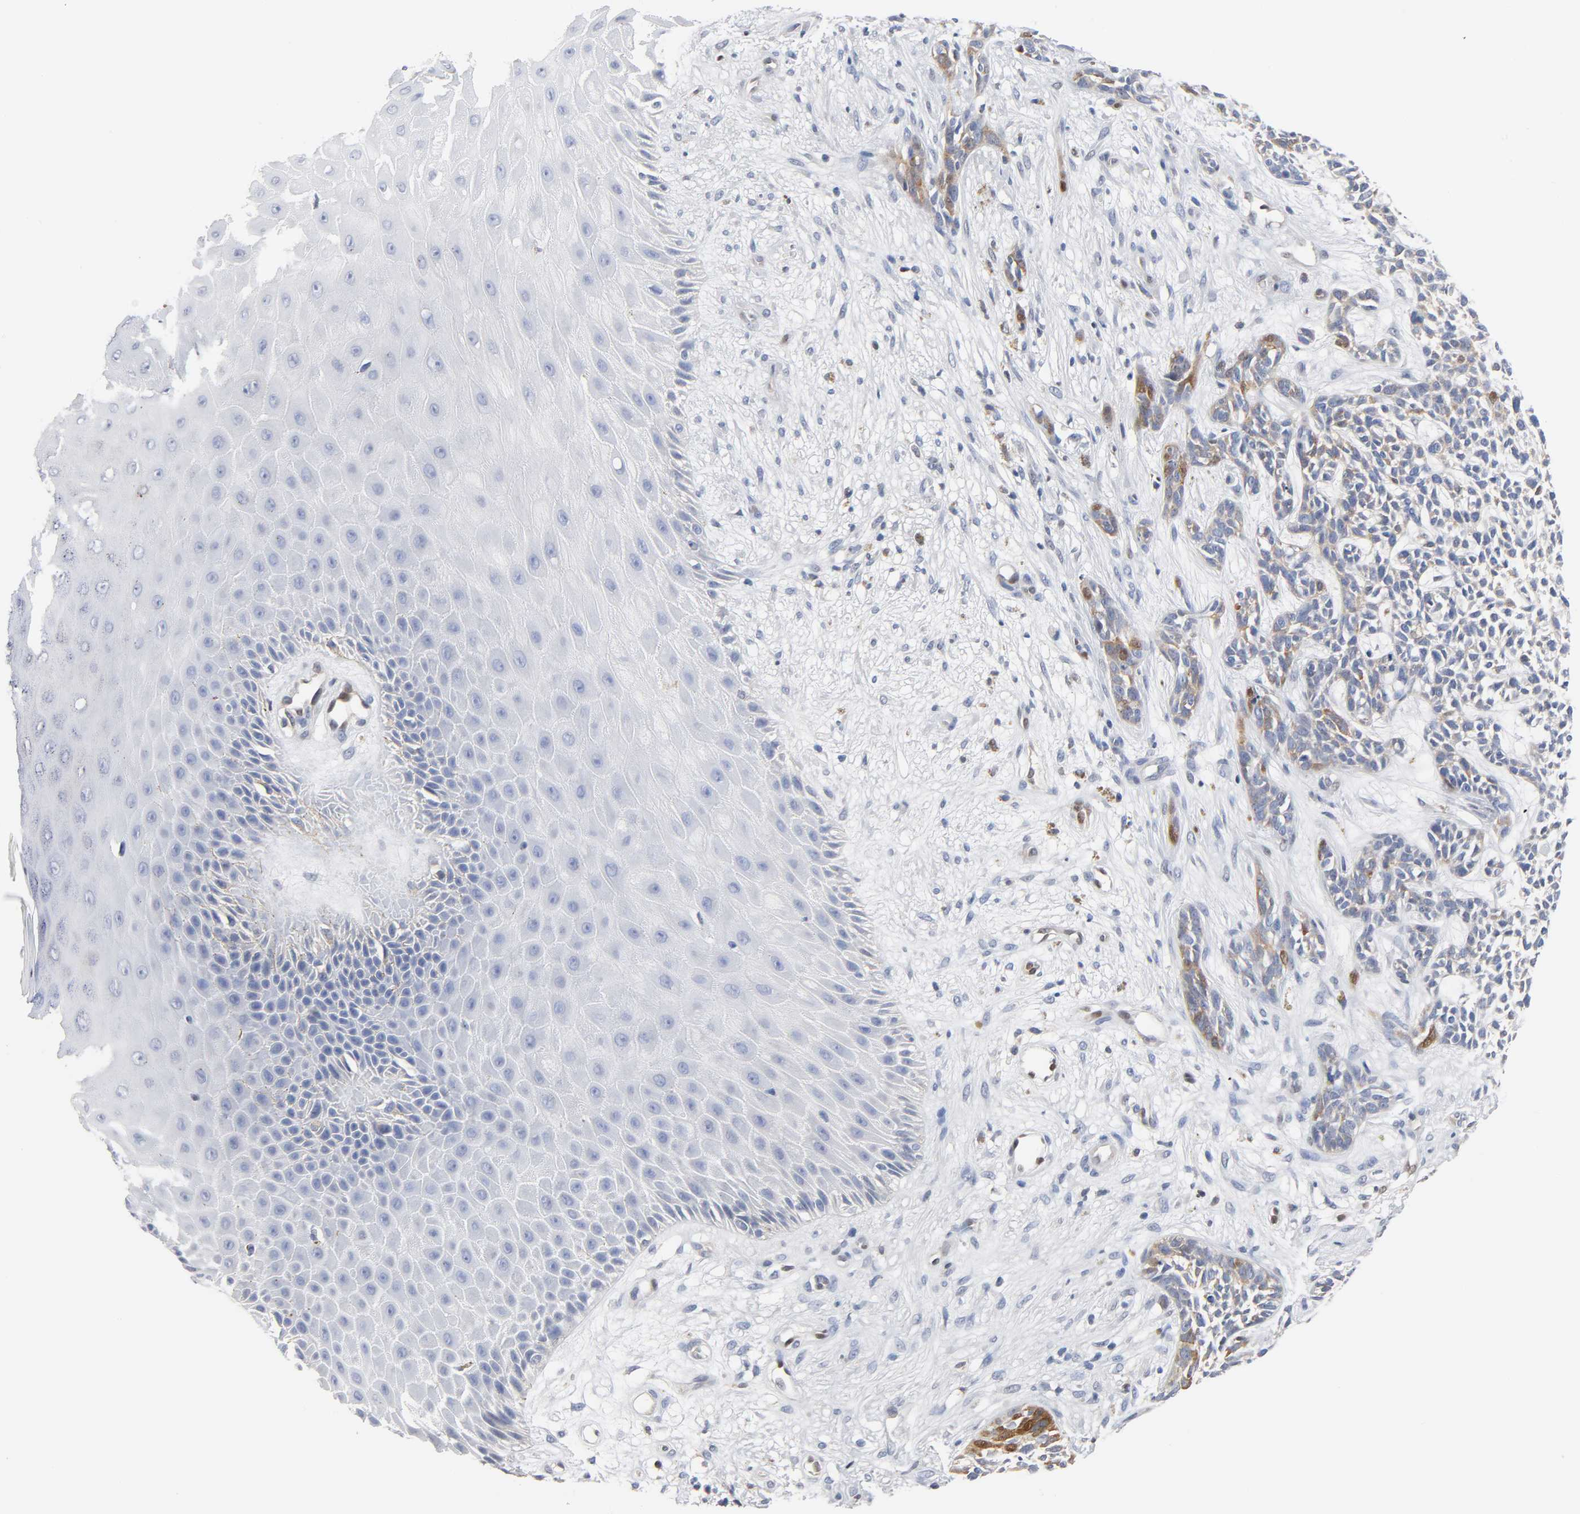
{"staining": {"intensity": "moderate", "quantity": "<25%", "location": "cytoplasmic/membranous"}, "tissue": "skin cancer", "cell_type": "Tumor cells", "image_type": "cancer", "snomed": [{"axis": "morphology", "description": "Basal cell carcinoma"}, {"axis": "topography", "description": "Skin"}], "caption": "Skin cancer (basal cell carcinoma) stained with a brown dye demonstrates moderate cytoplasmic/membranous positive positivity in about <25% of tumor cells.", "gene": "NFATC1", "patient": {"sex": "female", "age": 84}}